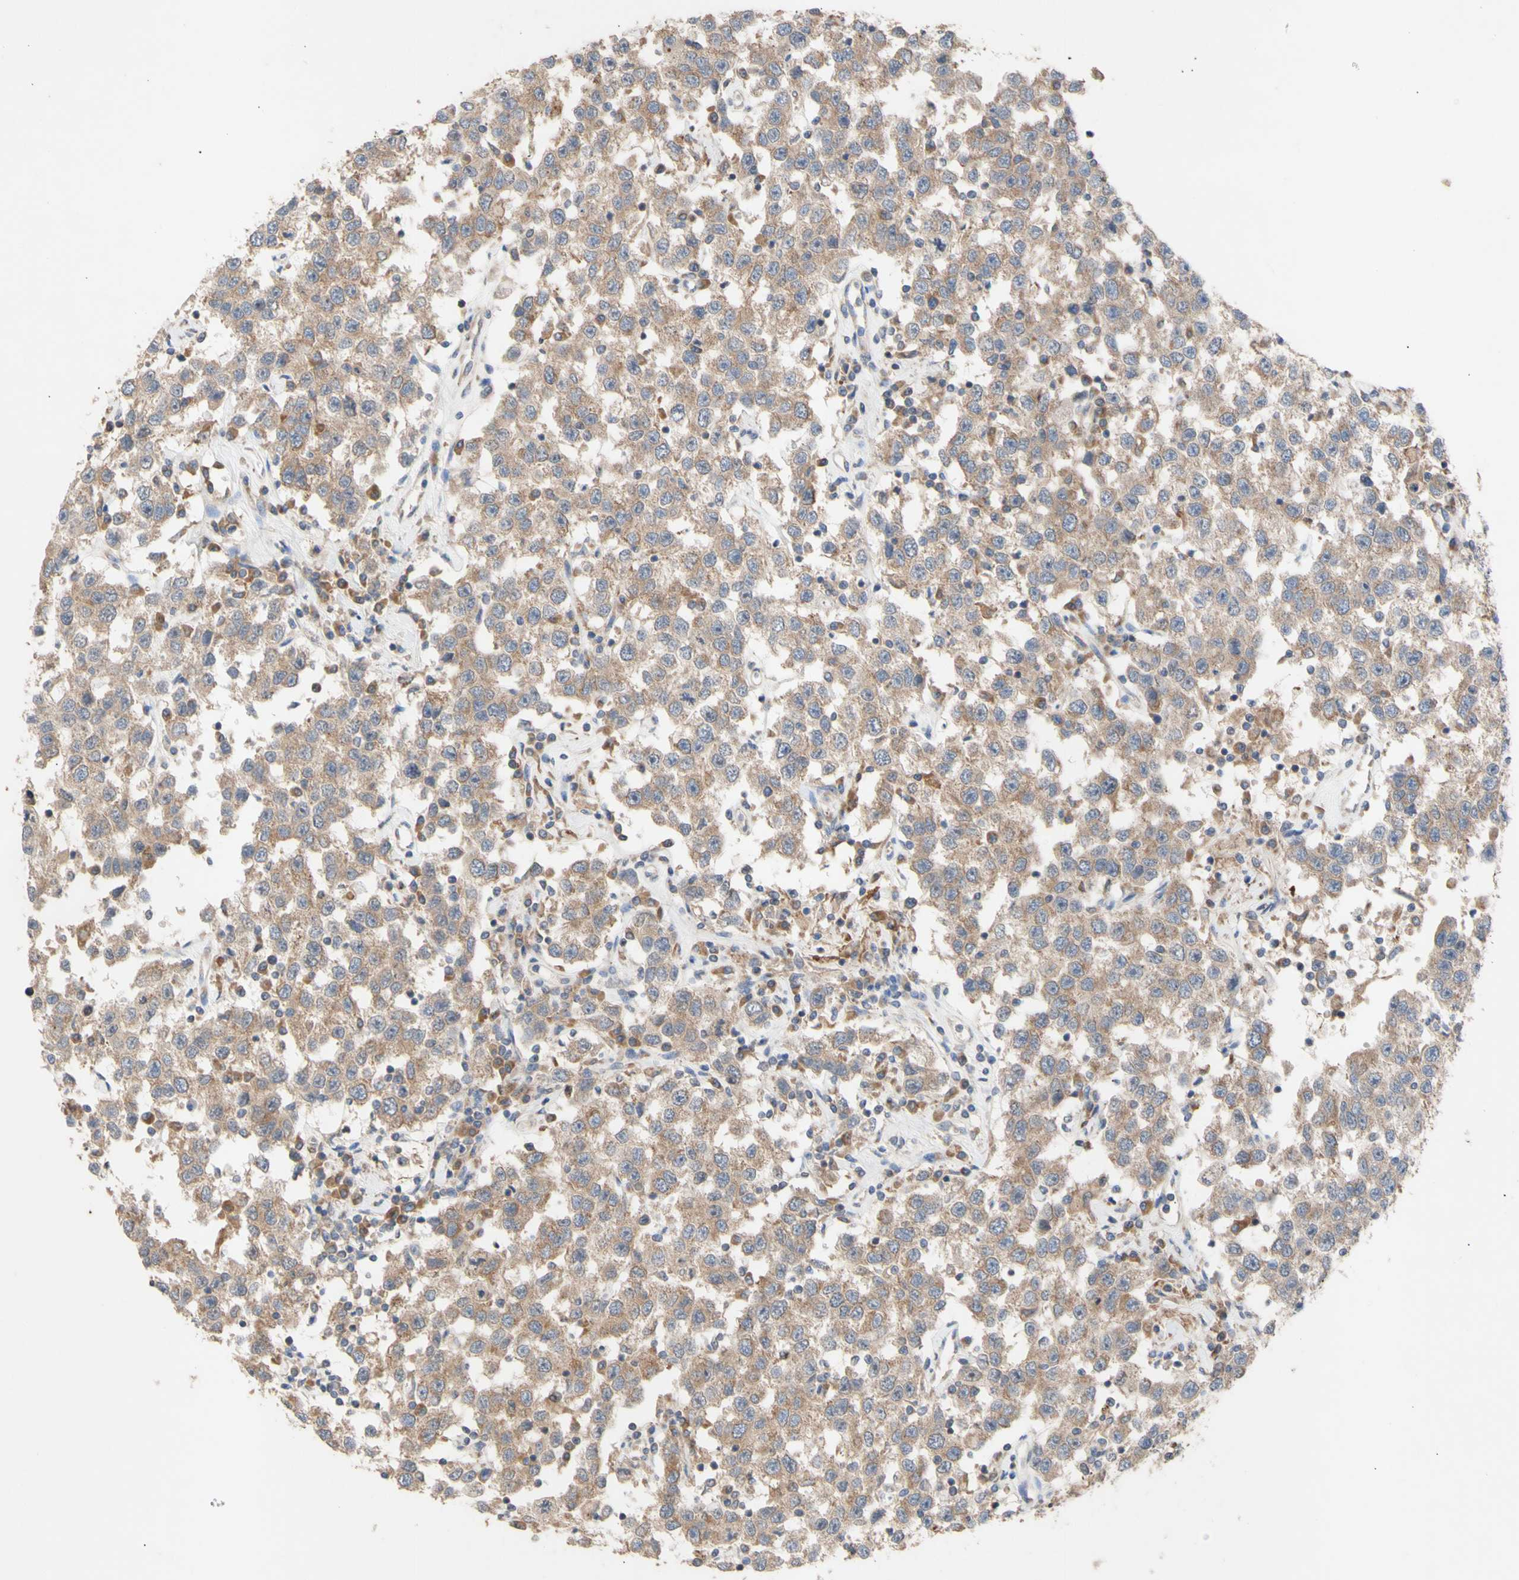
{"staining": {"intensity": "moderate", "quantity": ">75%", "location": "cytoplasmic/membranous"}, "tissue": "testis cancer", "cell_type": "Tumor cells", "image_type": "cancer", "snomed": [{"axis": "morphology", "description": "Seminoma, NOS"}, {"axis": "topography", "description": "Testis"}], "caption": "IHC staining of testis seminoma, which exhibits medium levels of moderate cytoplasmic/membranous positivity in about >75% of tumor cells indicating moderate cytoplasmic/membranous protein staining. The staining was performed using DAB (3,3'-diaminobenzidine) (brown) for protein detection and nuclei were counterstained in hematoxylin (blue).", "gene": "EIF2S3", "patient": {"sex": "male", "age": 41}}